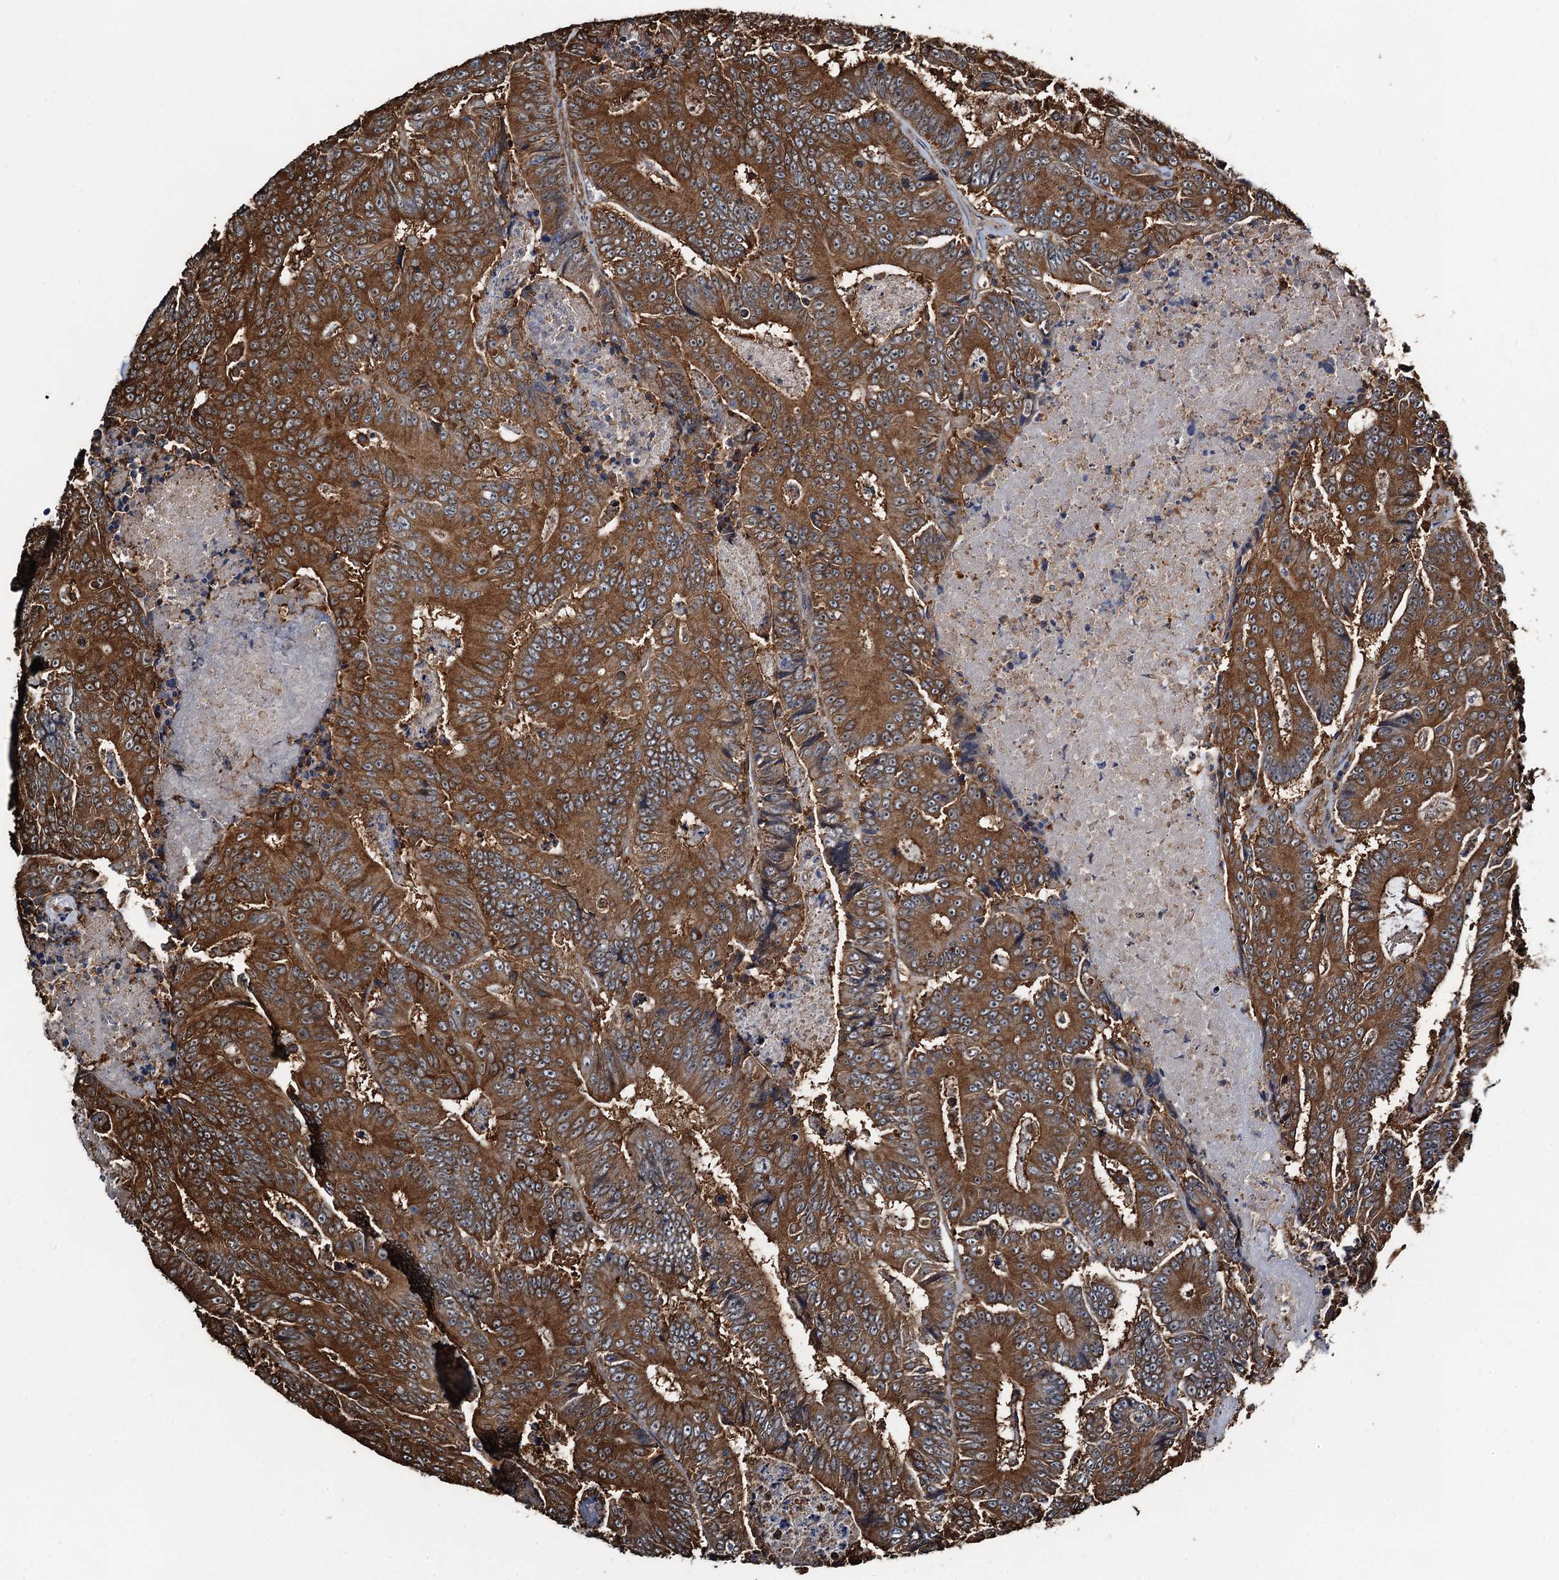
{"staining": {"intensity": "strong", "quantity": ">75%", "location": "cytoplasmic/membranous"}, "tissue": "colorectal cancer", "cell_type": "Tumor cells", "image_type": "cancer", "snomed": [{"axis": "morphology", "description": "Adenocarcinoma, NOS"}, {"axis": "topography", "description": "Colon"}], "caption": "Protein analysis of adenocarcinoma (colorectal) tissue exhibits strong cytoplasmic/membranous staining in approximately >75% of tumor cells. (brown staining indicates protein expression, while blue staining denotes nuclei).", "gene": "WHAMM", "patient": {"sex": "male", "age": 83}}